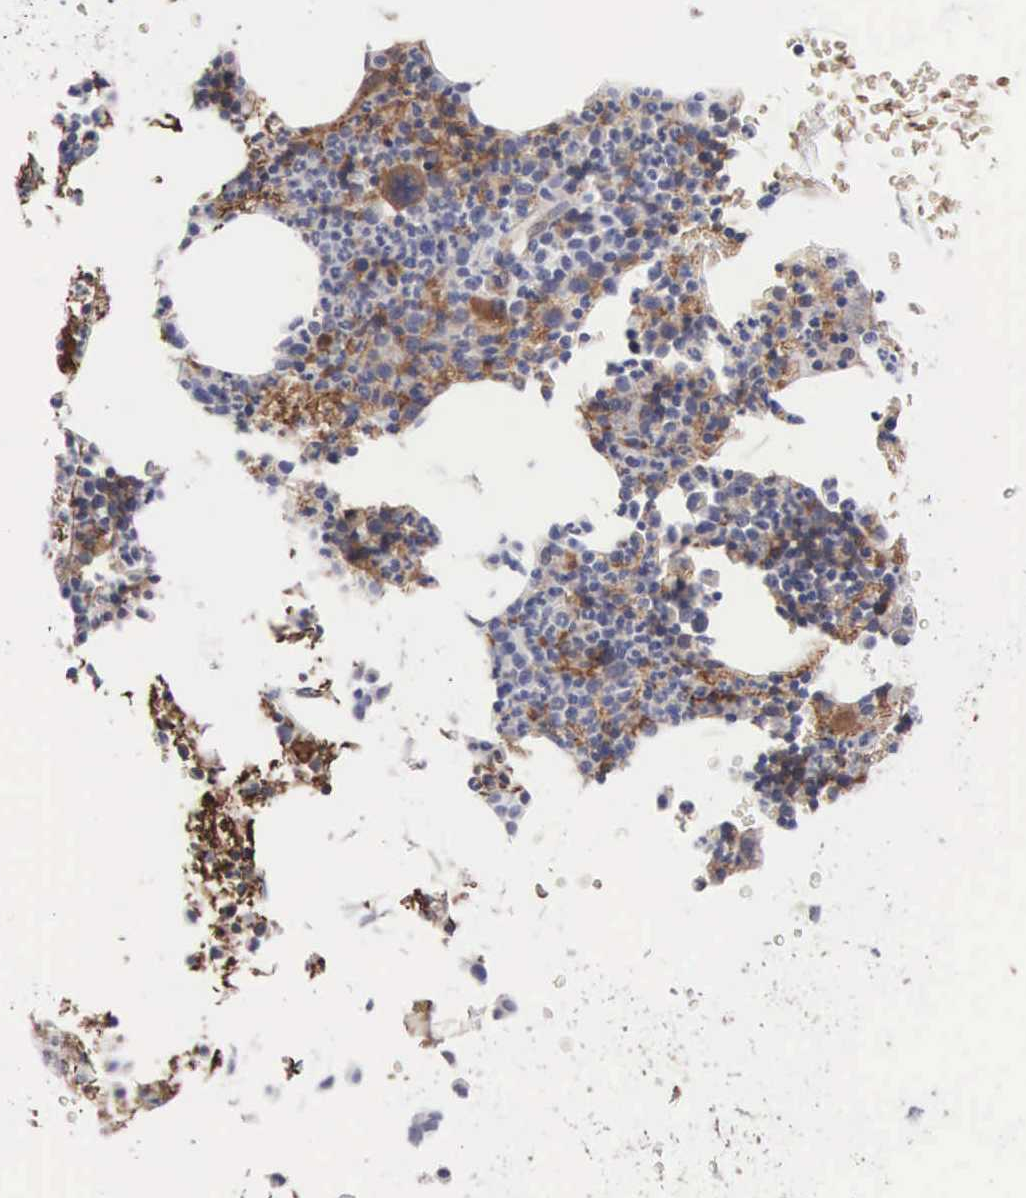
{"staining": {"intensity": "moderate", "quantity": "25%-75%", "location": "cytoplasmic/membranous"}, "tissue": "bone marrow", "cell_type": "Hematopoietic cells", "image_type": "normal", "snomed": [{"axis": "morphology", "description": "Normal tissue, NOS"}, {"axis": "topography", "description": "Bone marrow"}], "caption": "The immunohistochemical stain shows moderate cytoplasmic/membranous positivity in hematopoietic cells of normal bone marrow.", "gene": "INF2", "patient": {"sex": "male", "age": 82}}